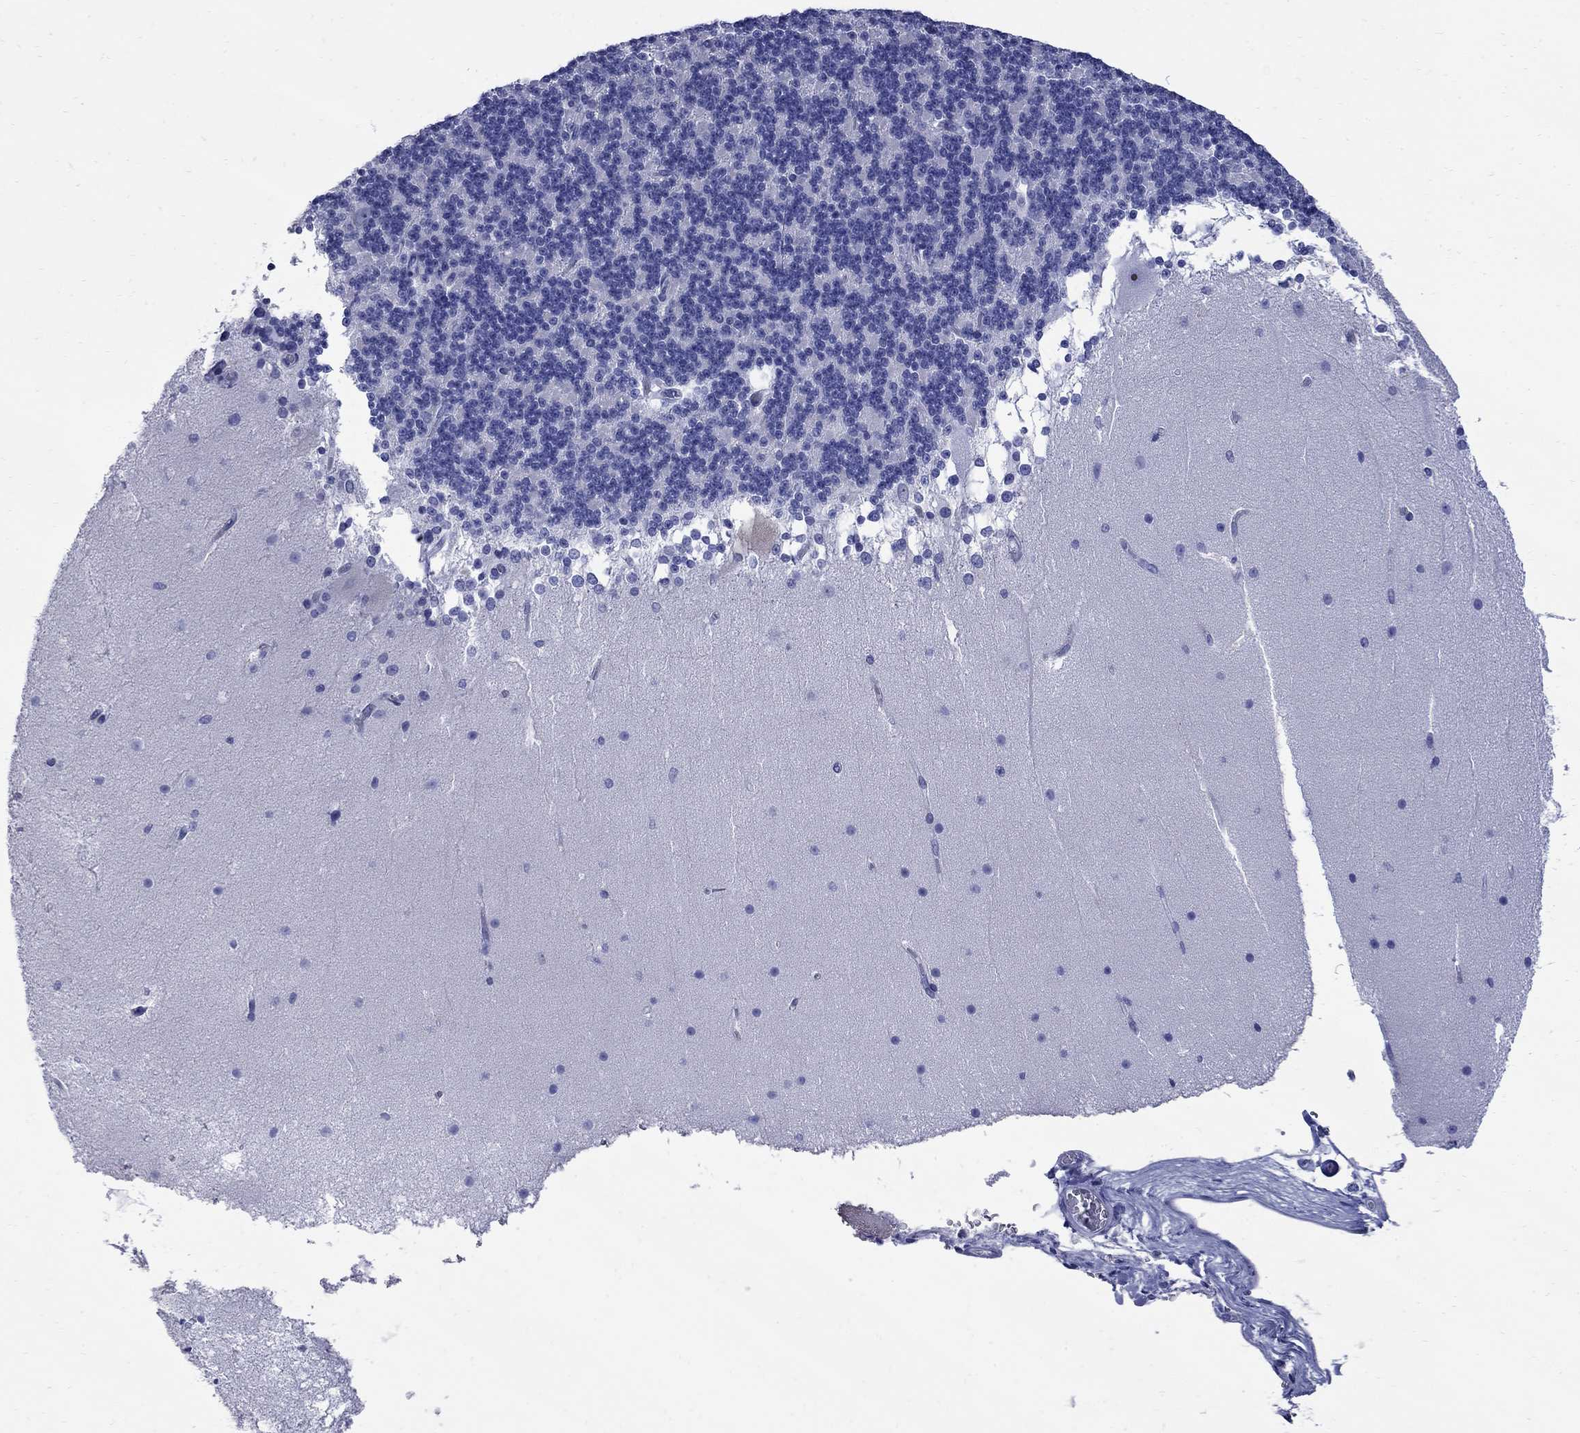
{"staining": {"intensity": "negative", "quantity": "none", "location": "none"}, "tissue": "cerebellum", "cell_type": "Cells in granular layer", "image_type": "normal", "snomed": [{"axis": "morphology", "description": "Normal tissue, NOS"}, {"axis": "topography", "description": "Cerebellum"}], "caption": "An immunohistochemistry histopathology image of normal cerebellum is shown. There is no staining in cells in granular layer of cerebellum.", "gene": "TACC3", "patient": {"sex": "female", "age": 19}}